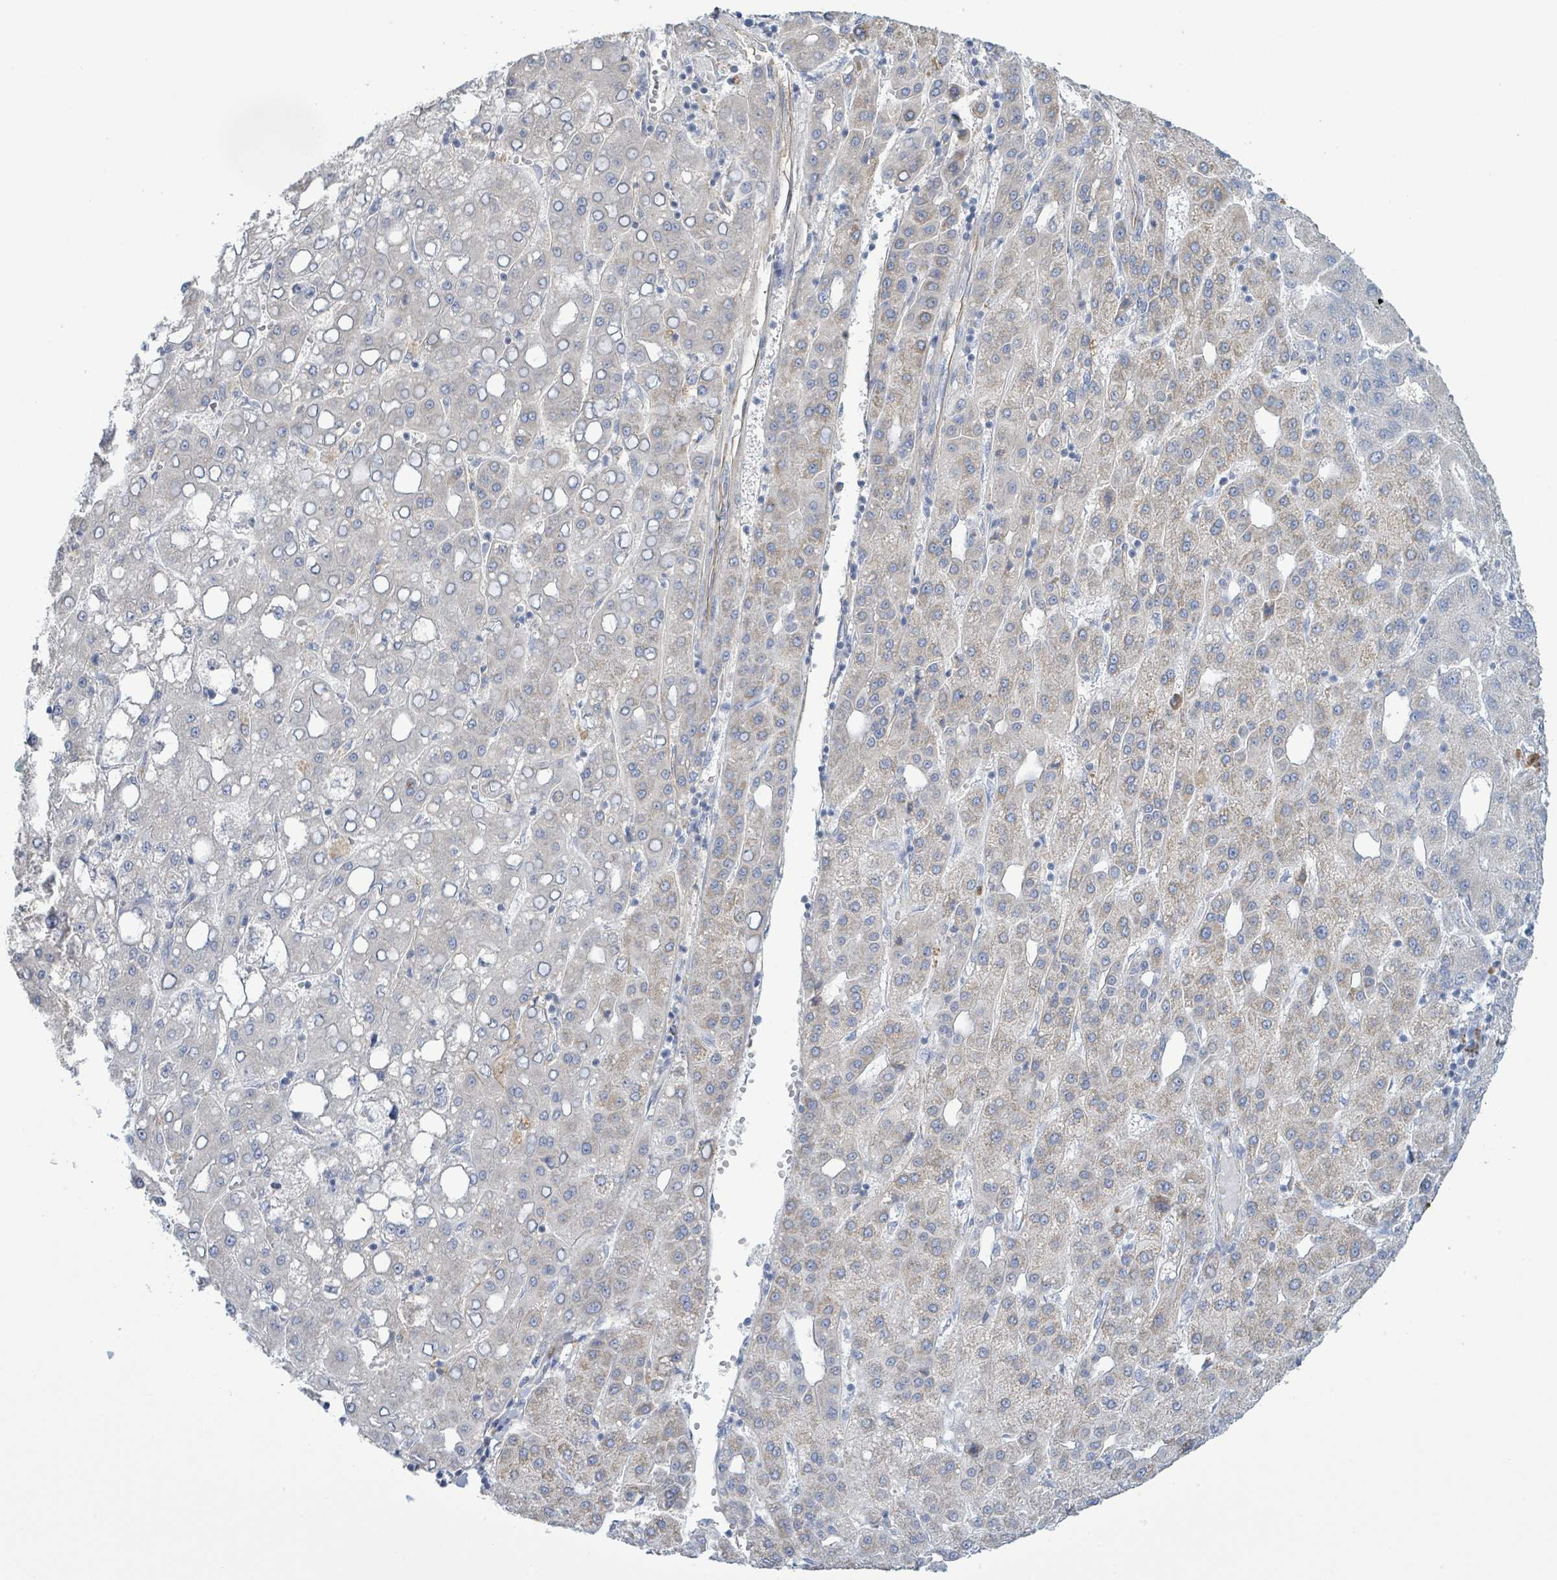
{"staining": {"intensity": "weak", "quantity": "25%-75%", "location": "cytoplasmic/membranous"}, "tissue": "liver cancer", "cell_type": "Tumor cells", "image_type": "cancer", "snomed": [{"axis": "morphology", "description": "Carcinoma, Hepatocellular, NOS"}, {"axis": "topography", "description": "Liver"}], "caption": "Immunohistochemical staining of hepatocellular carcinoma (liver) exhibits low levels of weak cytoplasmic/membranous staining in about 25%-75% of tumor cells.", "gene": "ALG12", "patient": {"sex": "male", "age": 65}}